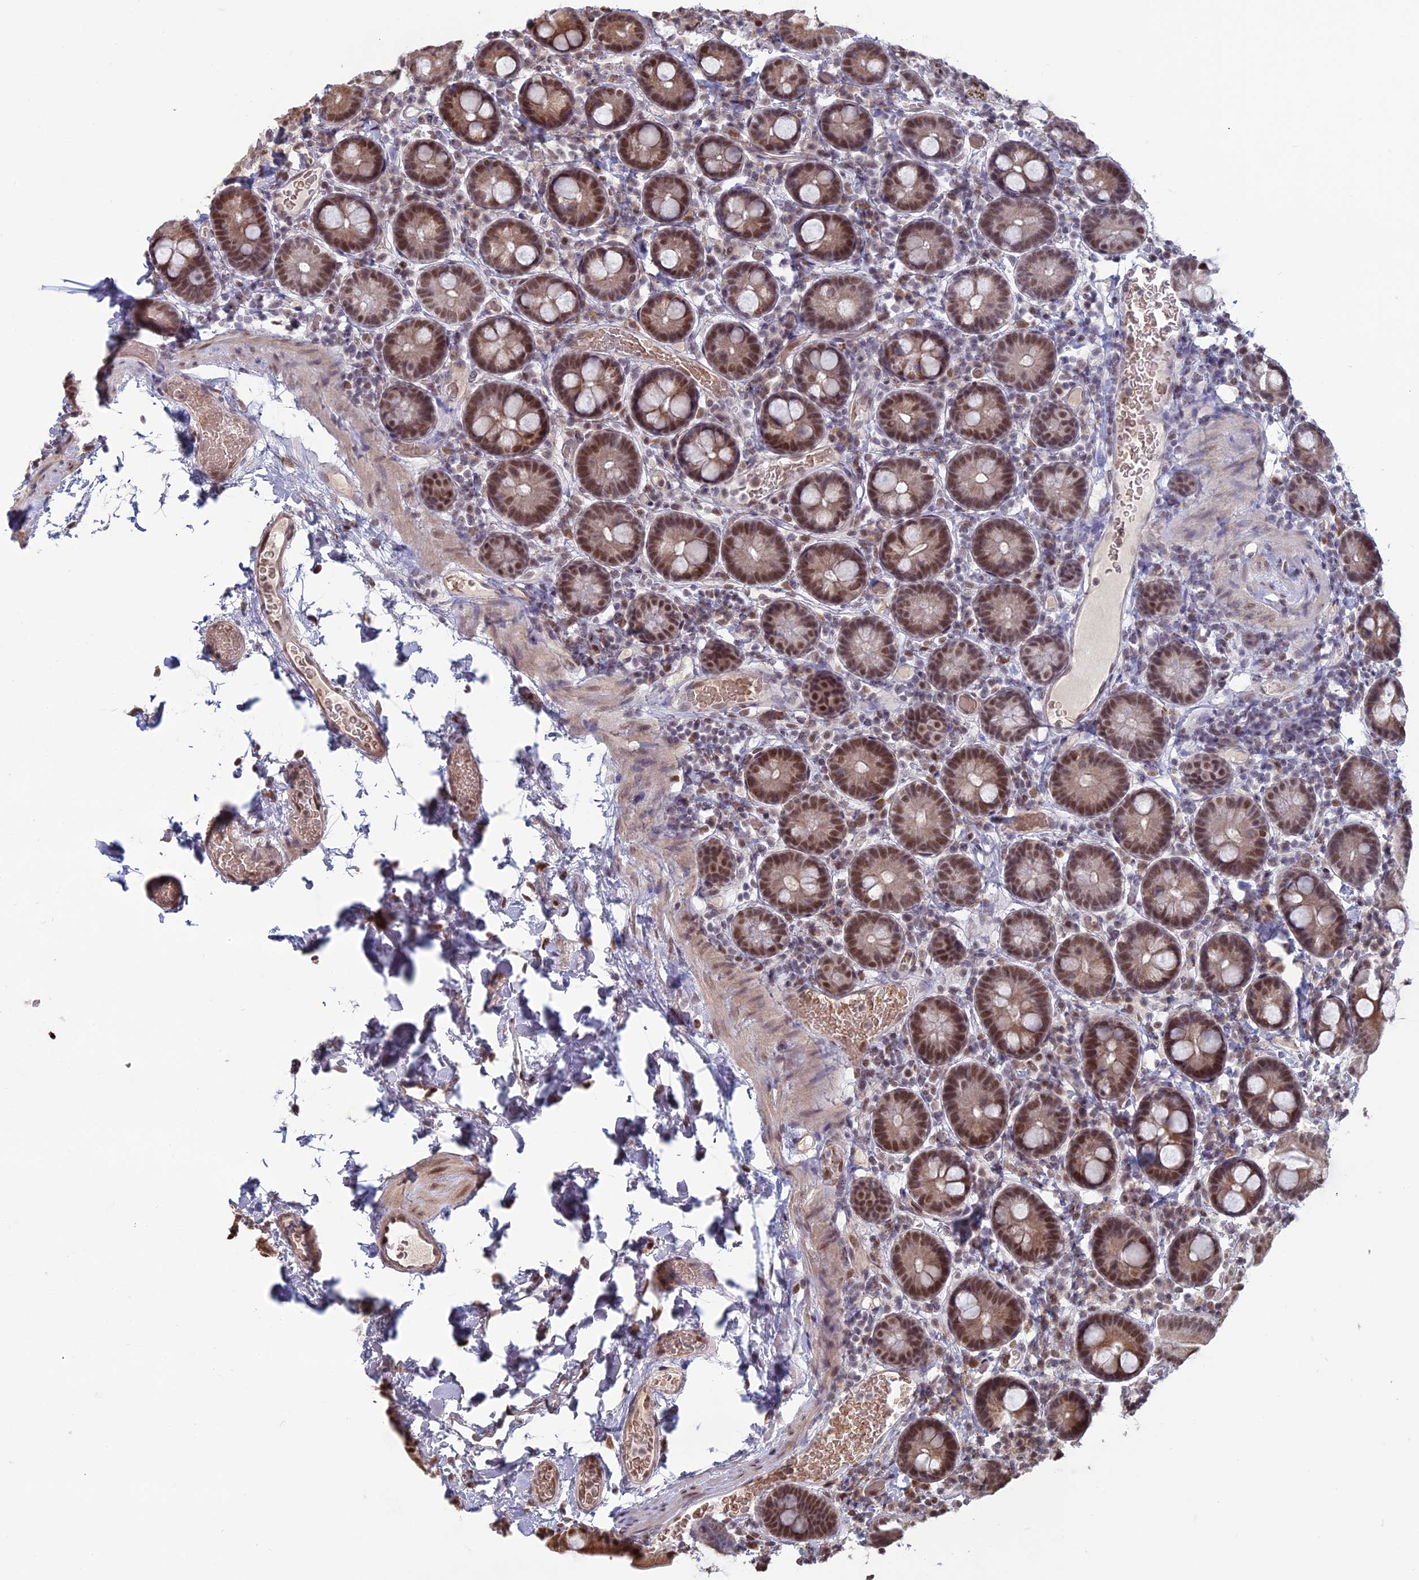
{"staining": {"intensity": "strong", "quantity": ">75%", "location": "cytoplasmic/membranous,nuclear"}, "tissue": "duodenum", "cell_type": "Glandular cells", "image_type": "normal", "snomed": [{"axis": "morphology", "description": "Normal tissue, NOS"}, {"axis": "topography", "description": "Duodenum"}], "caption": "Immunohistochemical staining of unremarkable human duodenum reveals strong cytoplasmic/membranous,nuclear protein expression in about >75% of glandular cells. Nuclei are stained in blue.", "gene": "MFAP1", "patient": {"sex": "male", "age": 55}}